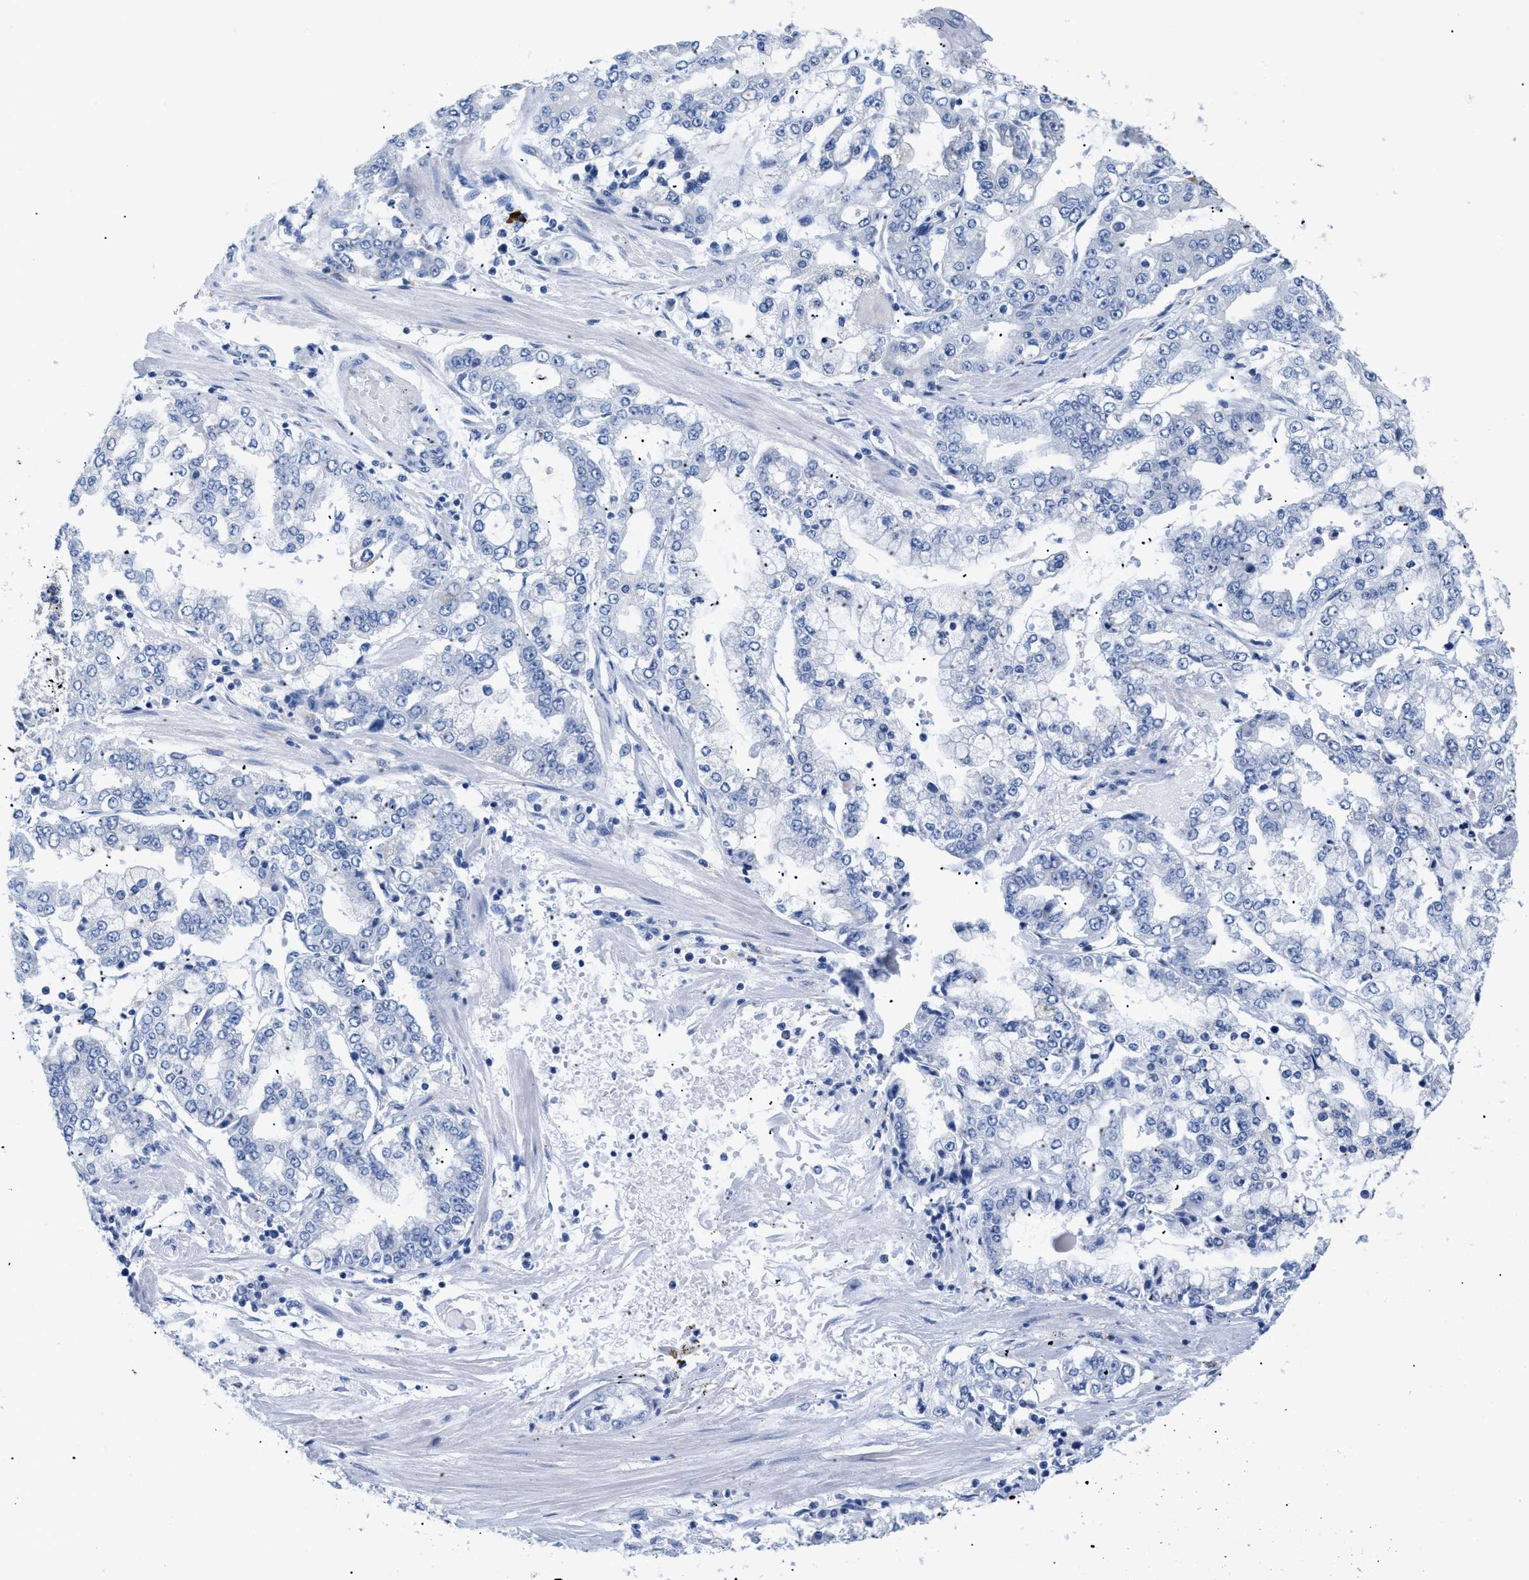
{"staining": {"intensity": "negative", "quantity": "none", "location": "none"}, "tissue": "stomach cancer", "cell_type": "Tumor cells", "image_type": "cancer", "snomed": [{"axis": "morphology", "description": "Adenocarcinoma, NOS"}, {"axis": "topography", "description": "Stomach"}], "caption": "This image is of stomach cancer stained with IHC to label a protein in brown with the nuclei are counter-stained blue. There is no positivity in tumor cells.", "gene": "APOBEC2", "patient": {"sex": "male", "age": 76}}